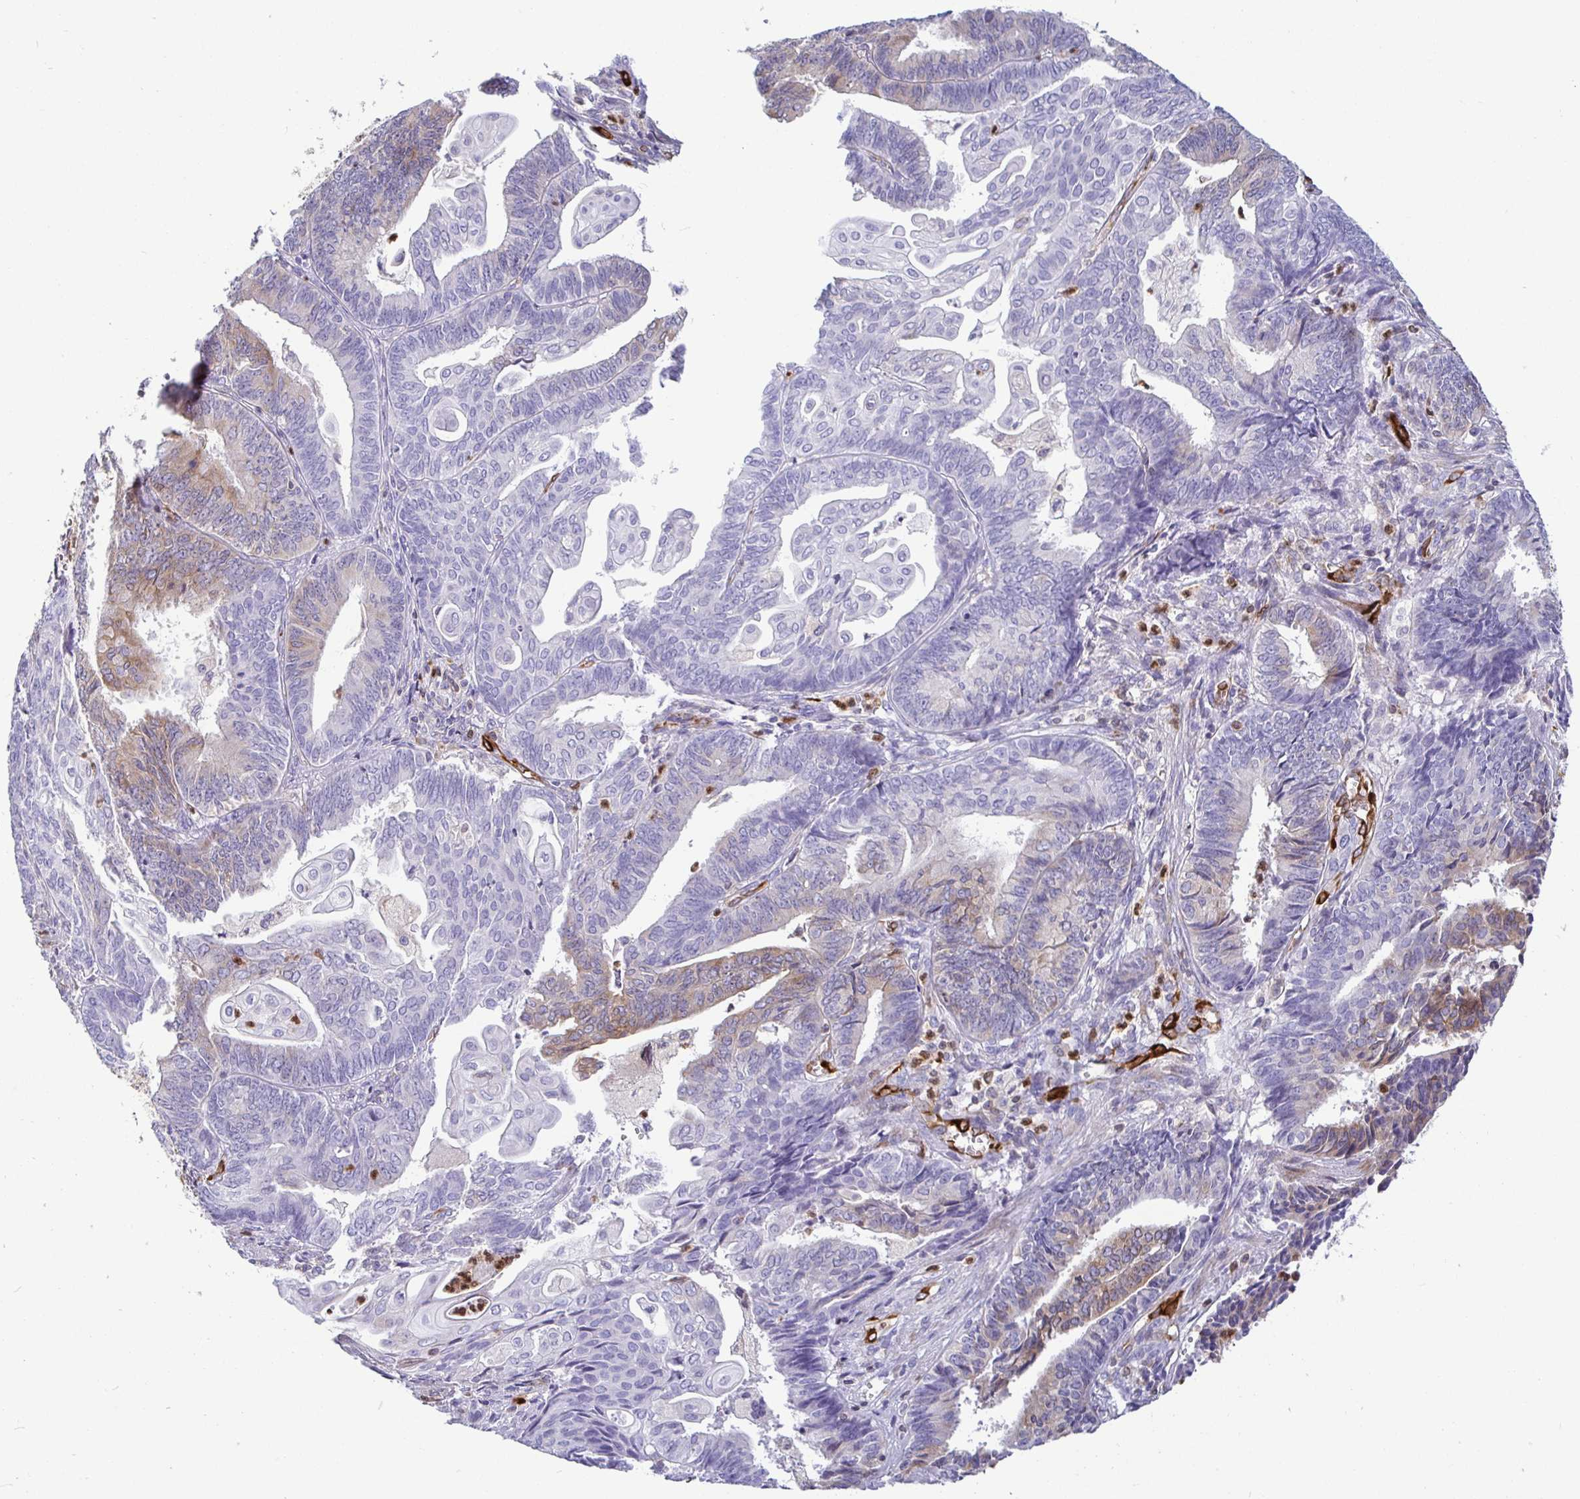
{"staining": {"intensity": "weak", "quantity": "25%-75%", "location": "cytoplasmic/membranous"}, "tissue": "endometrial cancer", "cell_type": "Tumor cells", "image_type": "cancer", "snomed": [{"axis": "morphology", "description": "Adenocarcinoma, NOS"}, {"axis": "topography", "description": "Endometrium"}], "caption": "High-power microscopy captured an immunohistochemistry (IHC) photomicrograph of endometrial cancer, revealing weak cytoplasmic/membranous staining in about 25%-75% of tumor cells. Immunohistochemistry (ihc) stains the protein of interest in brown and the nuclei are stained blue.", "gene": "TP53I11", "patient": {"sex": "female", "age": 73}}